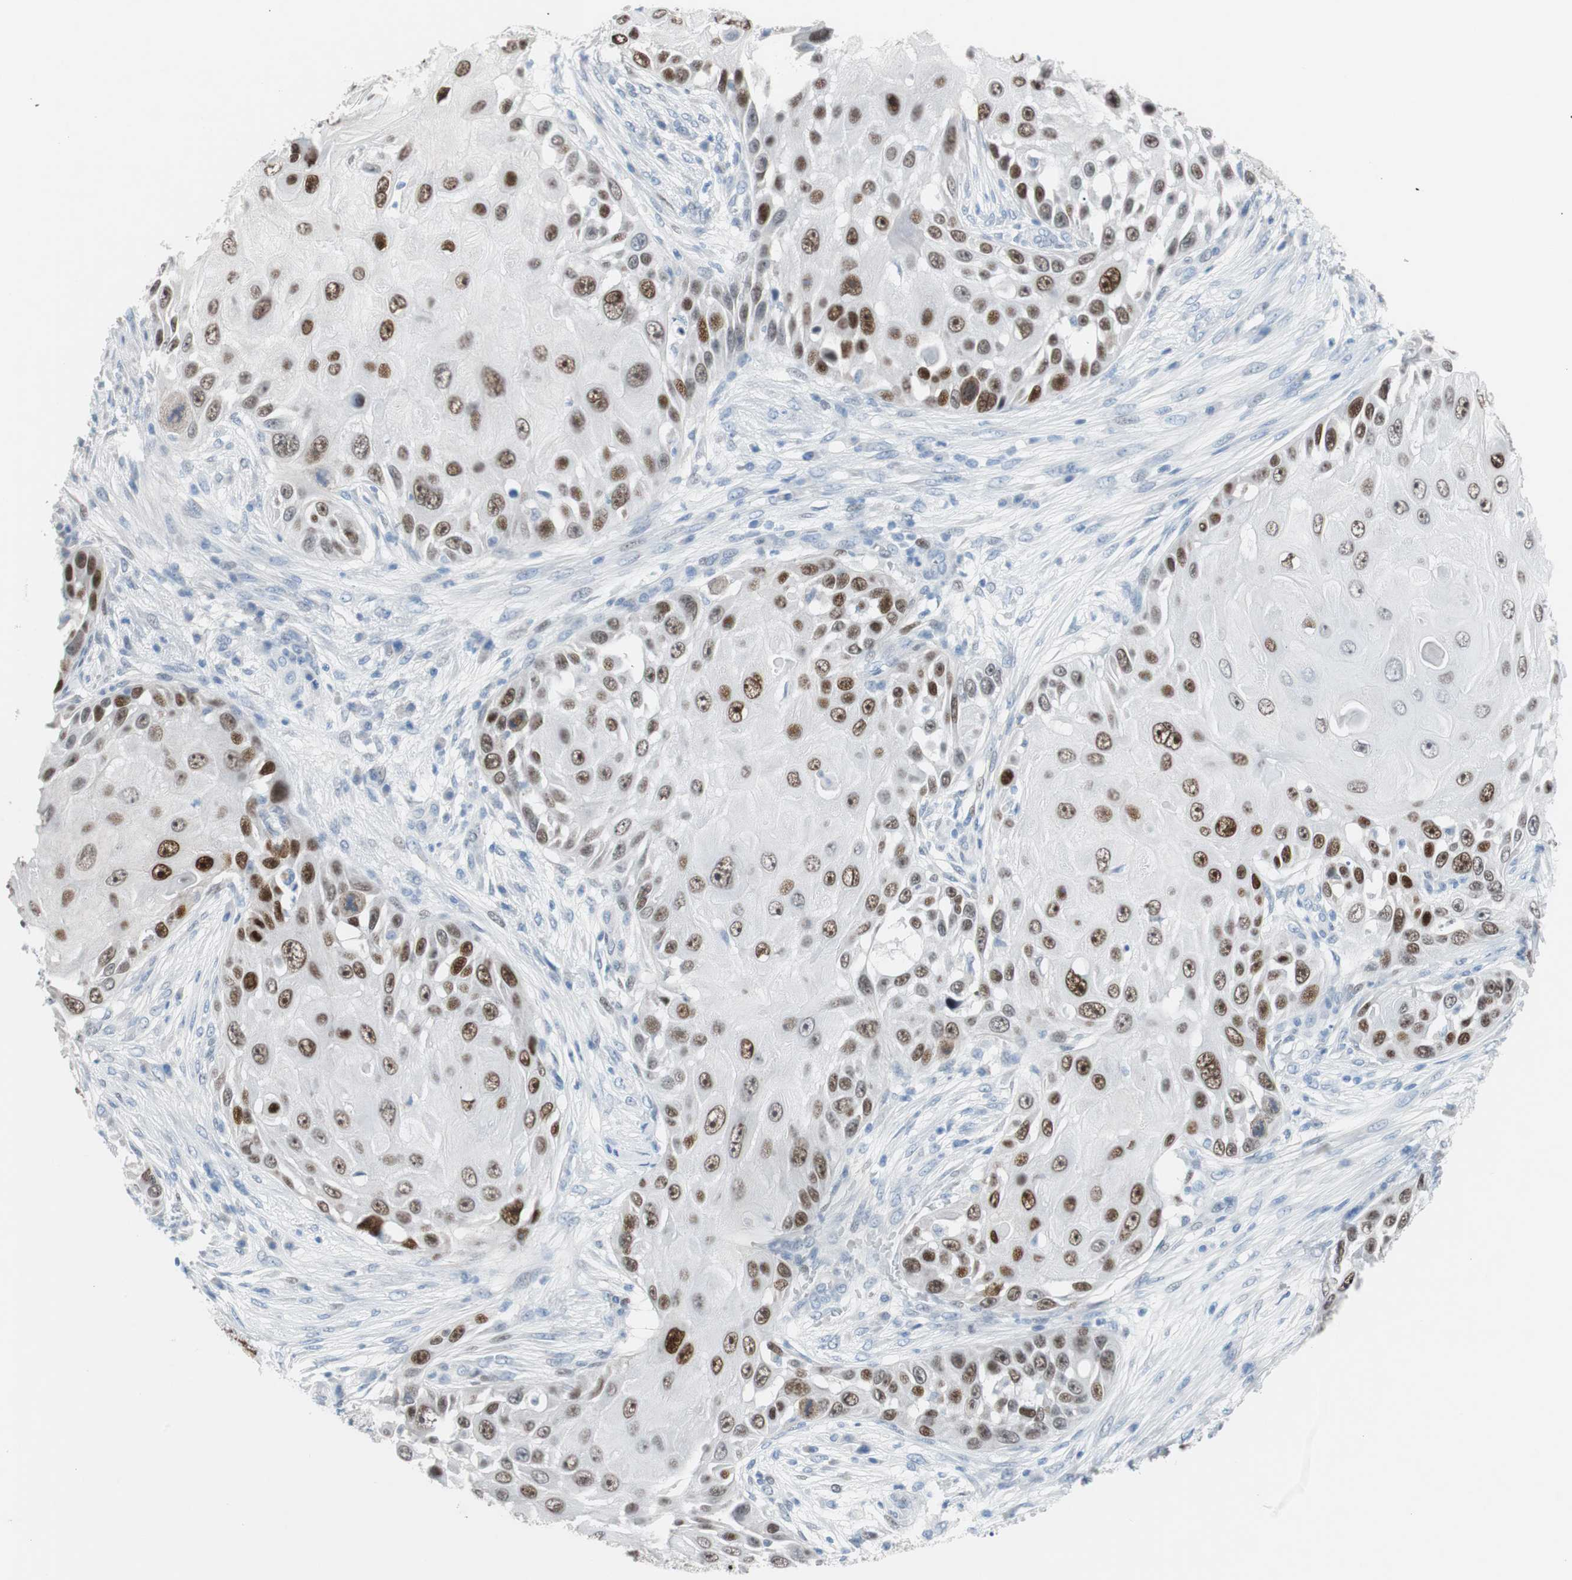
{"staining": {"intensity": "strong", "quantity": "25%-75%", "location": "nuclear"}, "tissue": "skin cancer", "cell_type": "Tumor cells", "image_type": "cancer", "snomed": [{"axis": "morphology", "description": "Squamous cell carcinoma, NOS"}, {"axis": "topography", "description": "Skin"}], "caption": "Skin cancer (squamous cell carcinoma) stained with DAB IHC demonstrates high levels of strong nuclear staining in about 25%-75% of tumor cells. Using DAB (brown) and hematoxylin (blue) stains, captured at high magnification using brightfield microscopy.", "gene": "FOSL1", "patient": {"sex": "female", "age": 44}}